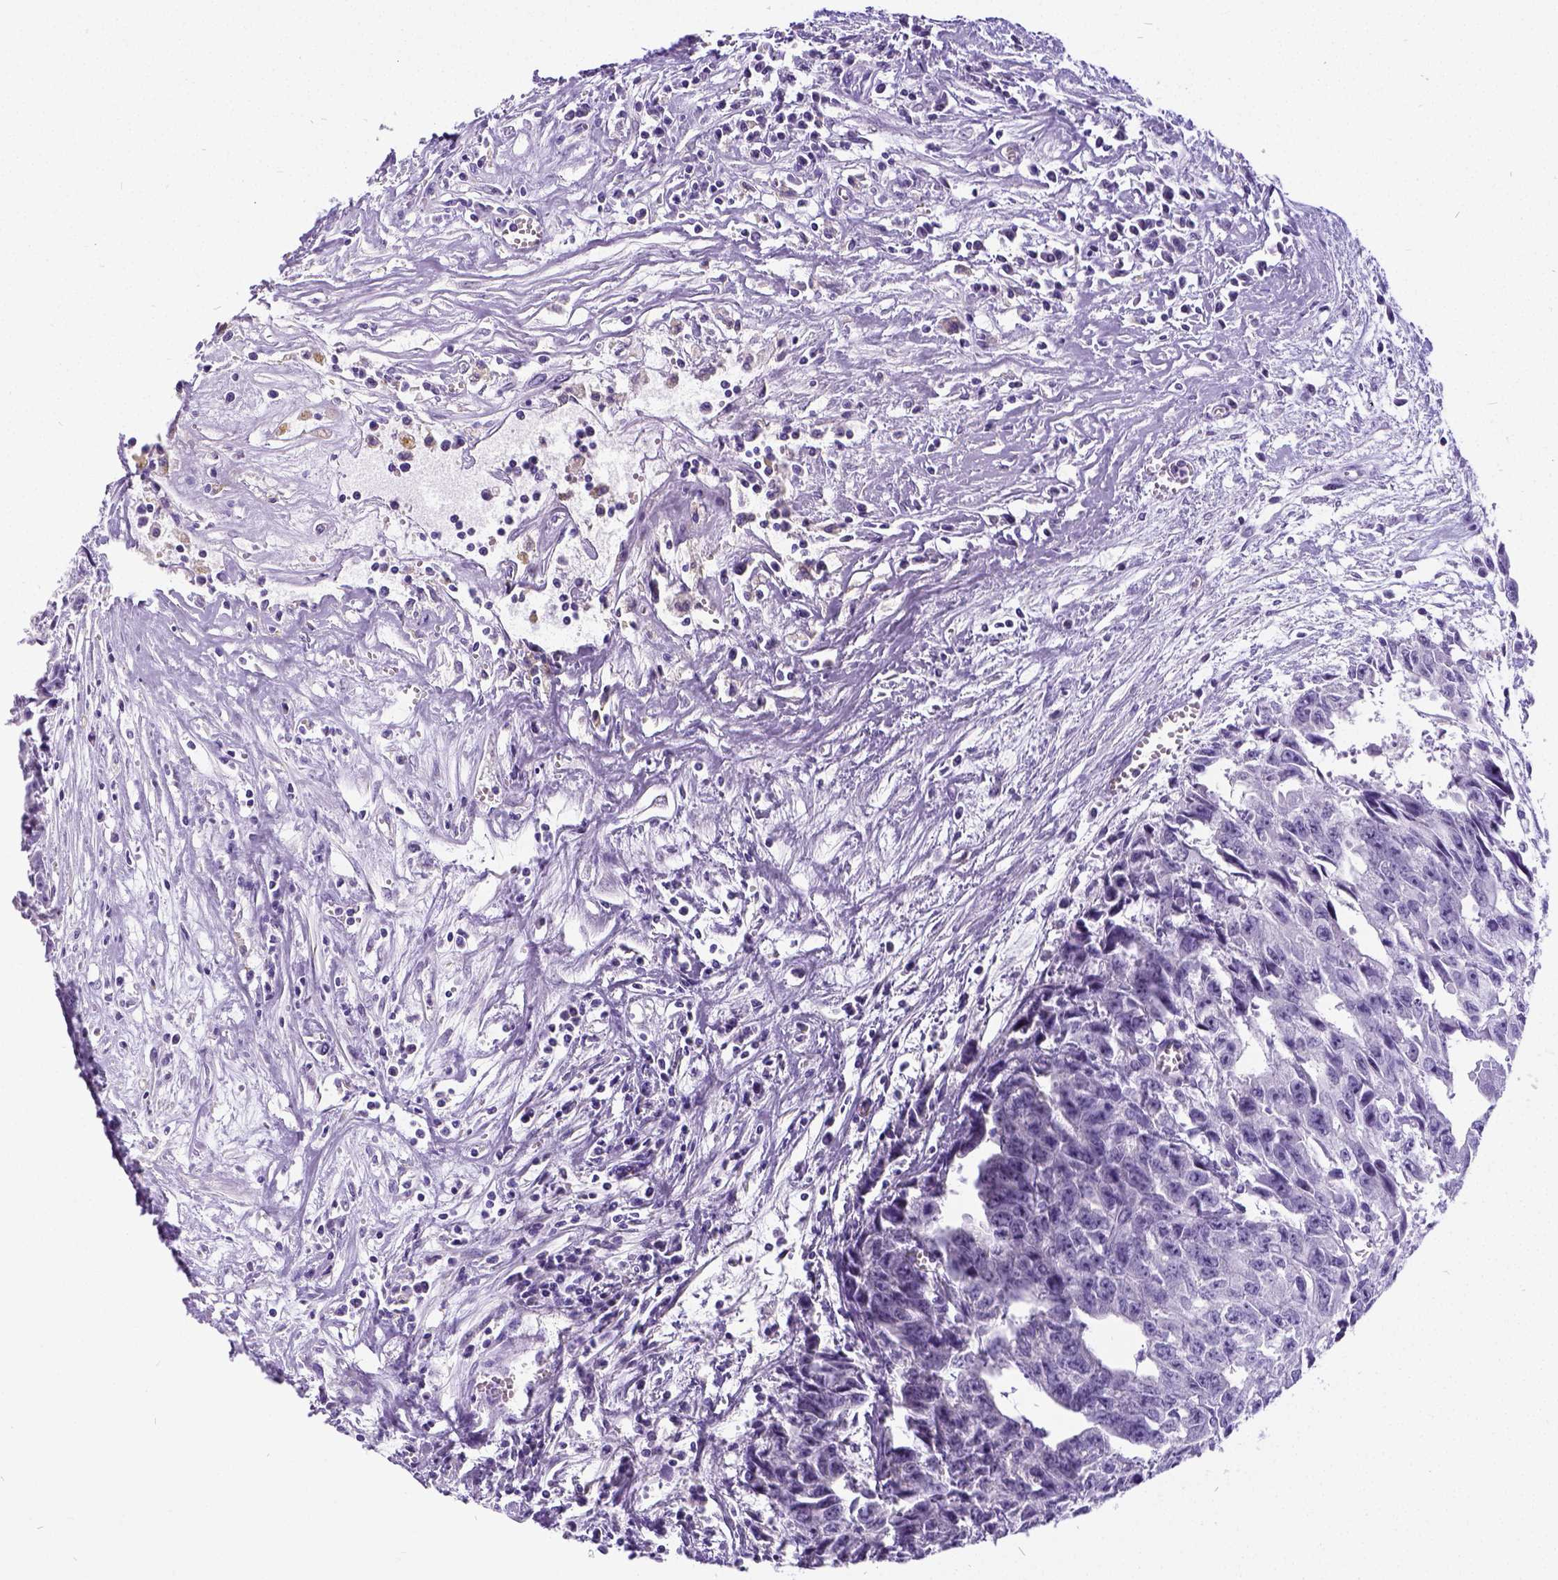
{"staining": {"intensity": "negative", "quantity": "none", "location": "none"}, "tissue": "testis cancer", "cell_type": "Tumor cells", "image_type": "cancer", "snomed": [{"axis": "morphology", "description": "Carcinoma, Embryonal, NOS"}, {"axis": "morphology", "description": "Teratoma, malignant, NOS"}, {"axis": "topography", "description": "Testis"}], "caption": "IHC micrograph of neoplastic tissue: human testis cancer stained with DAB displays no significant protein expression in tumor cells. (DAB (3,3'-diaminobenzidine) immunohistochemistry with hematoxylin counter stain).", "gene": "SATB2", "patient": {"sex": "male", "age": 24}}